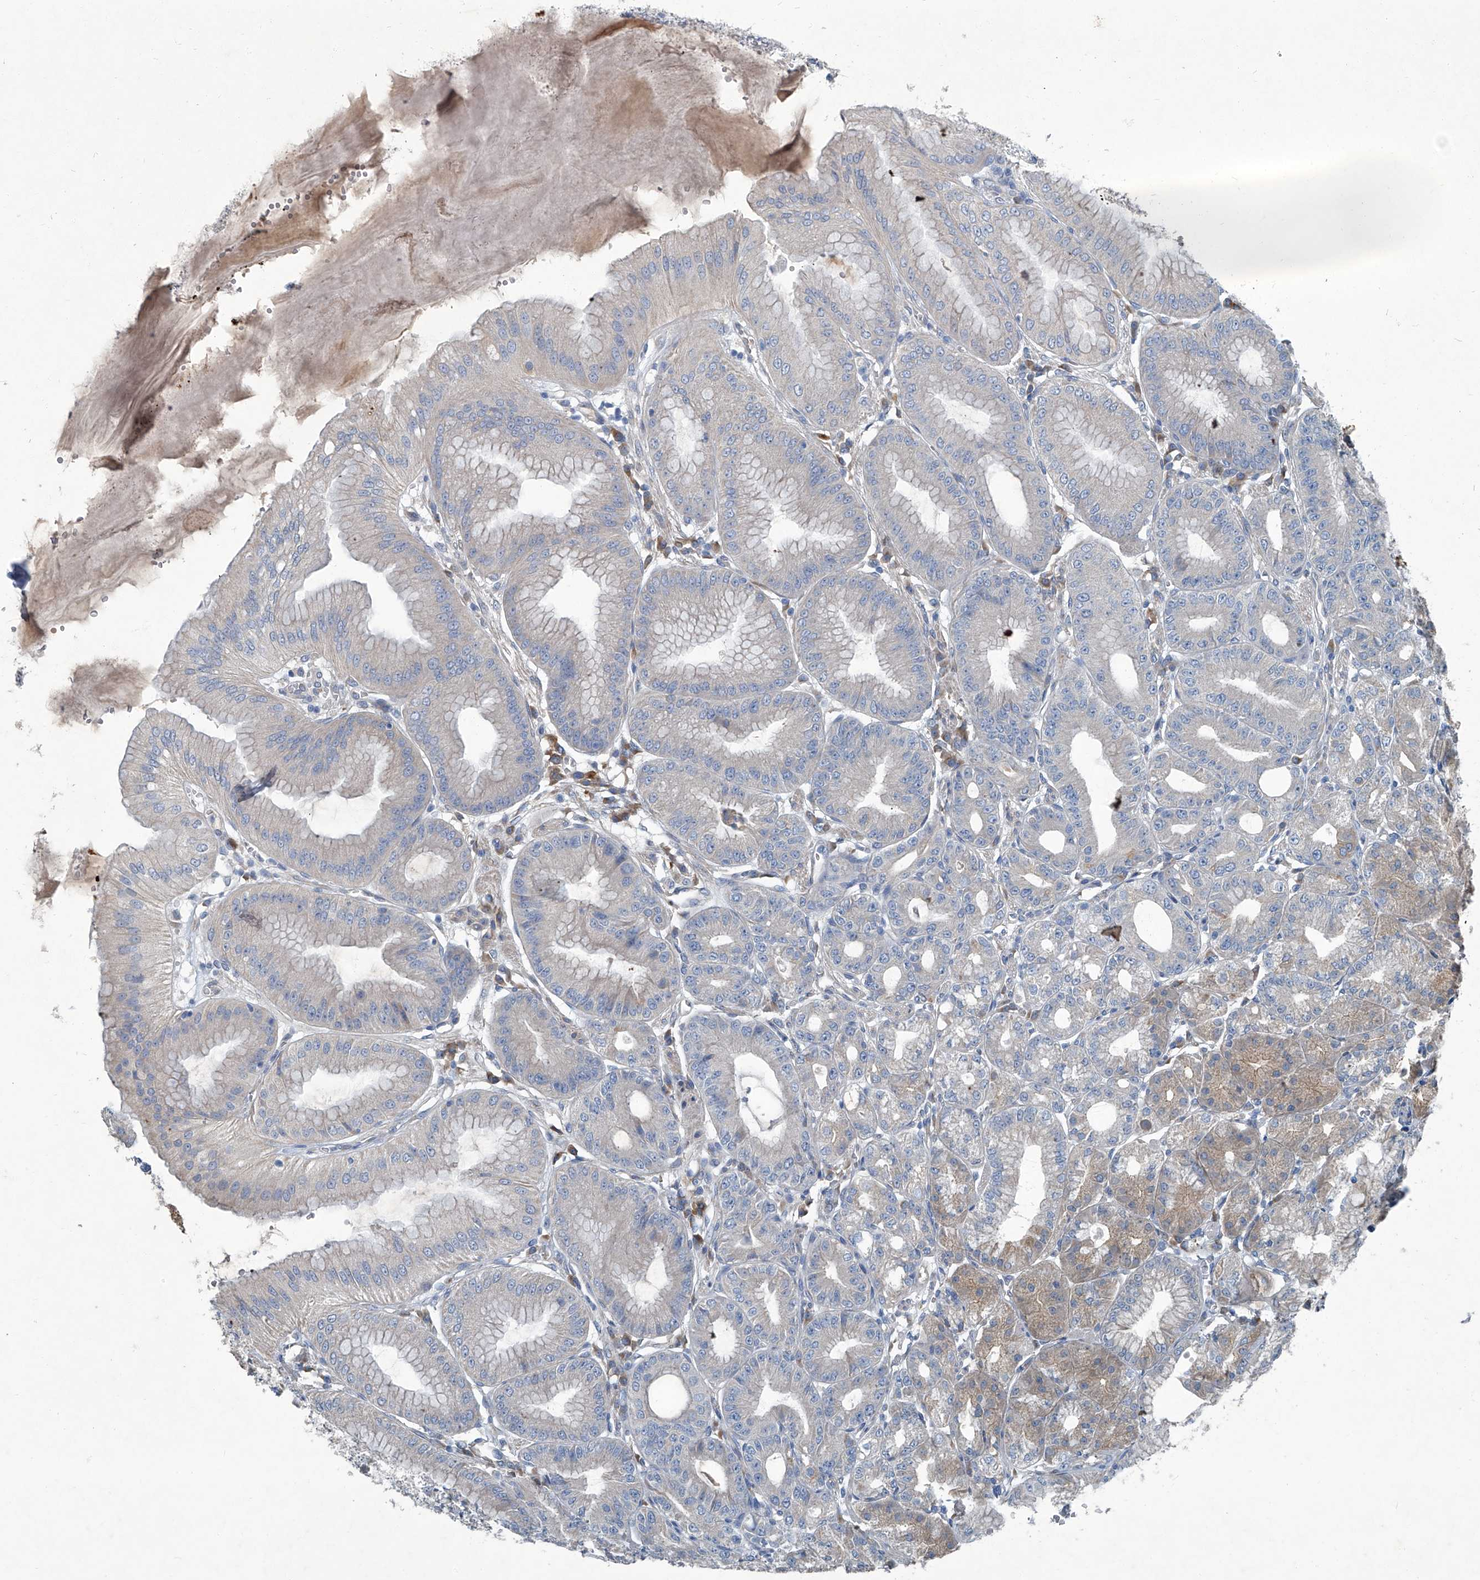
{"staining": {"intensity": "weak", "quantity": "<25%", "location": "cytoplasmic/membranous"}, "tissue": "stomach", "cell_type": "Glandular cells", "image_type": "normal", "snomed": [{"axis": "morphology", "description": "Normal tissue, NOS"}, {"axis": "topography", "description": "Stomach, lower"}], "caption": "Histopathology image shows no protein staining in glandular cells of normal stomach.", "gene": "SLC26A11", "patient": {"sex": "male", "age": 71}}